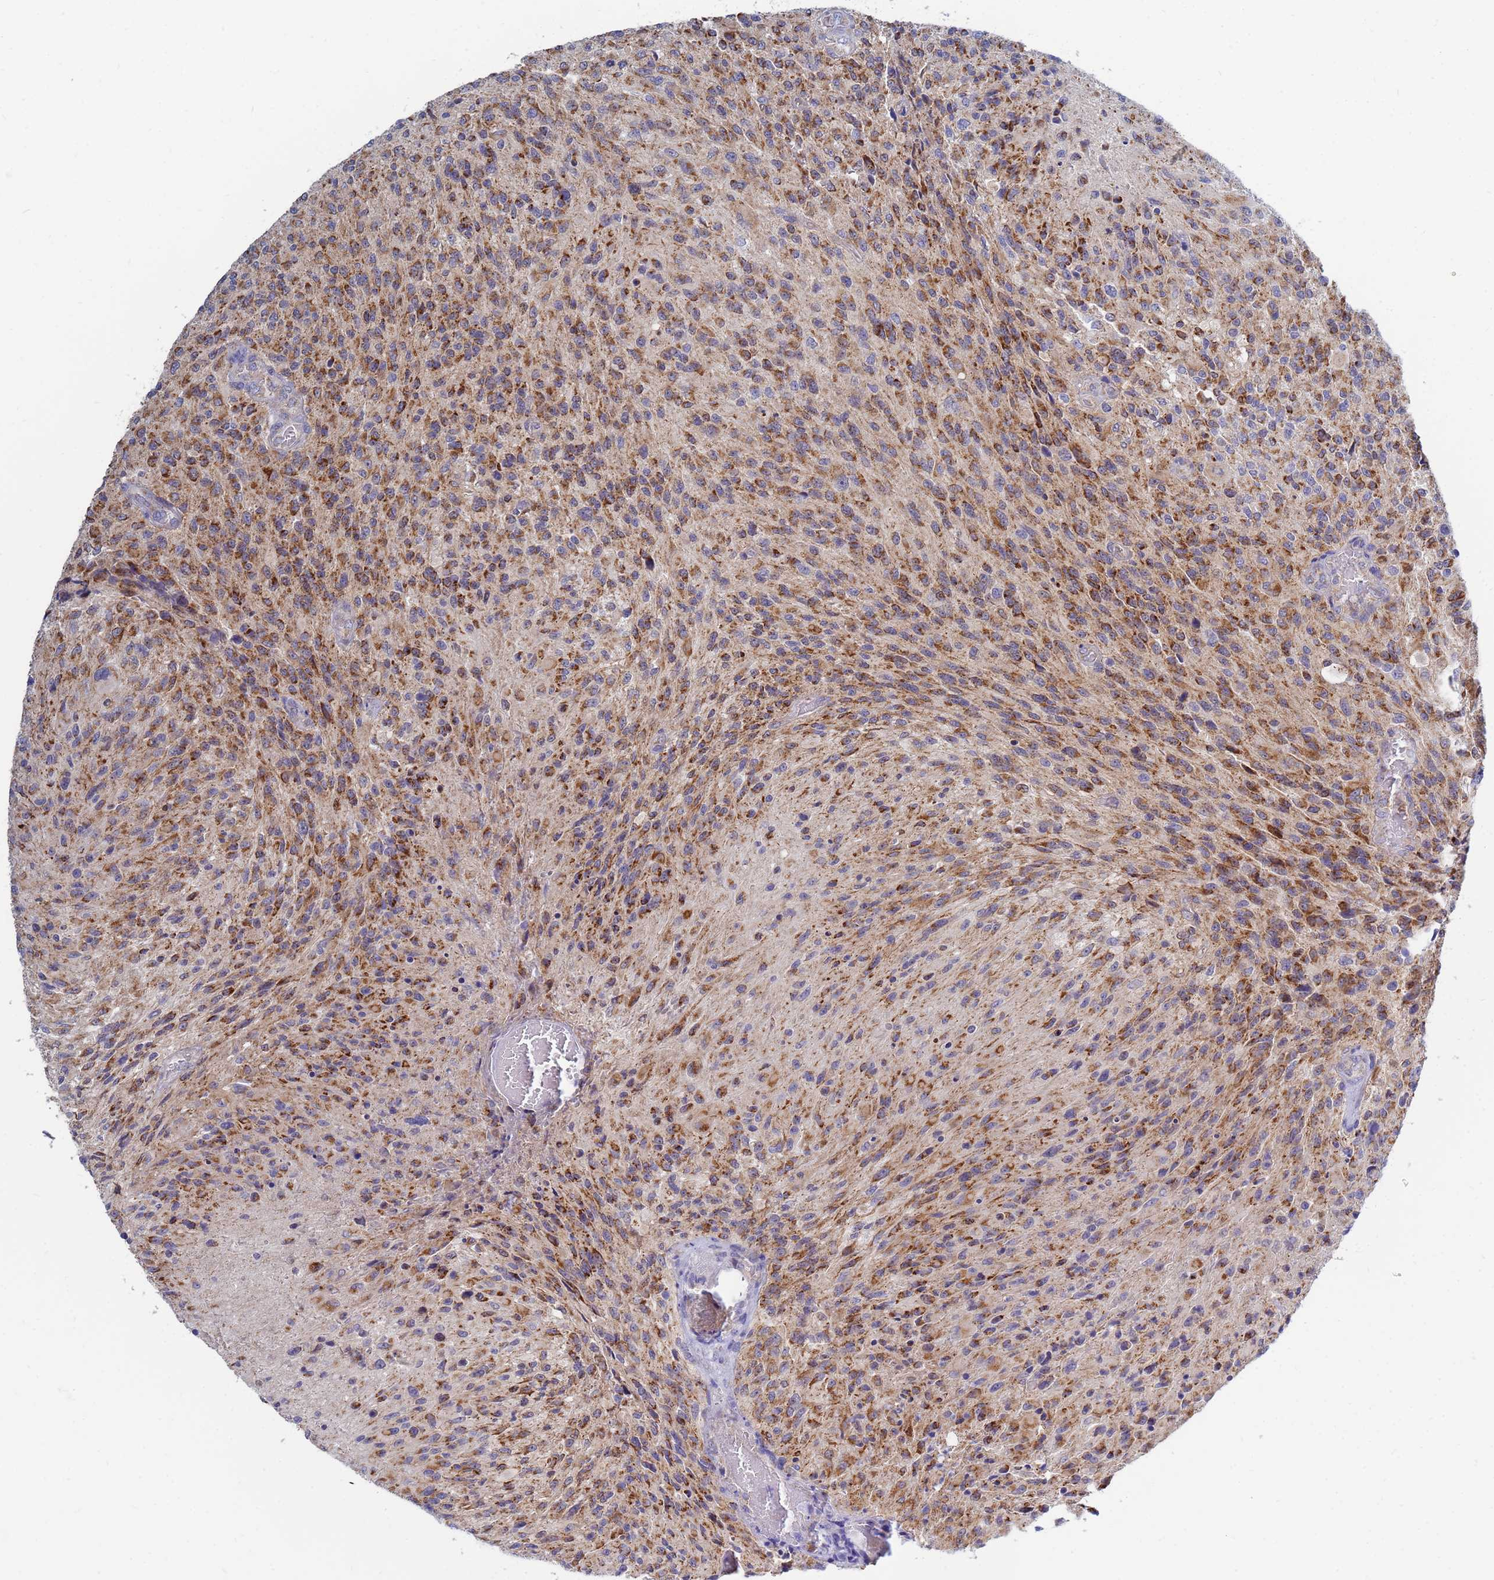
{"staining": {"intensity": "moderate", "quantity": ">75%", "location": "cytoplasmic/membranous"}, "tissue": "glioma", "cell_type": "Tumor cells", "image_type": "cancer", "snomed": [{"axis": "morphology", "description": "Normal tissue, NOS"}, {"axis": "morphology", "description": "Glioma, malignant, High grade"}, {"axis": "topography", "description": "Cerebral cortex"}], "caption": "Immunohistochemistry (IHC) (DAB (3,3'-diaminobenzidine)) staining of glioma shows moderate cytoplasmic/membranous protein staining in approximately >75% of tumor cells.", "gene": "SDR39U1", "patient": {"sex": "male", "age": 56}}